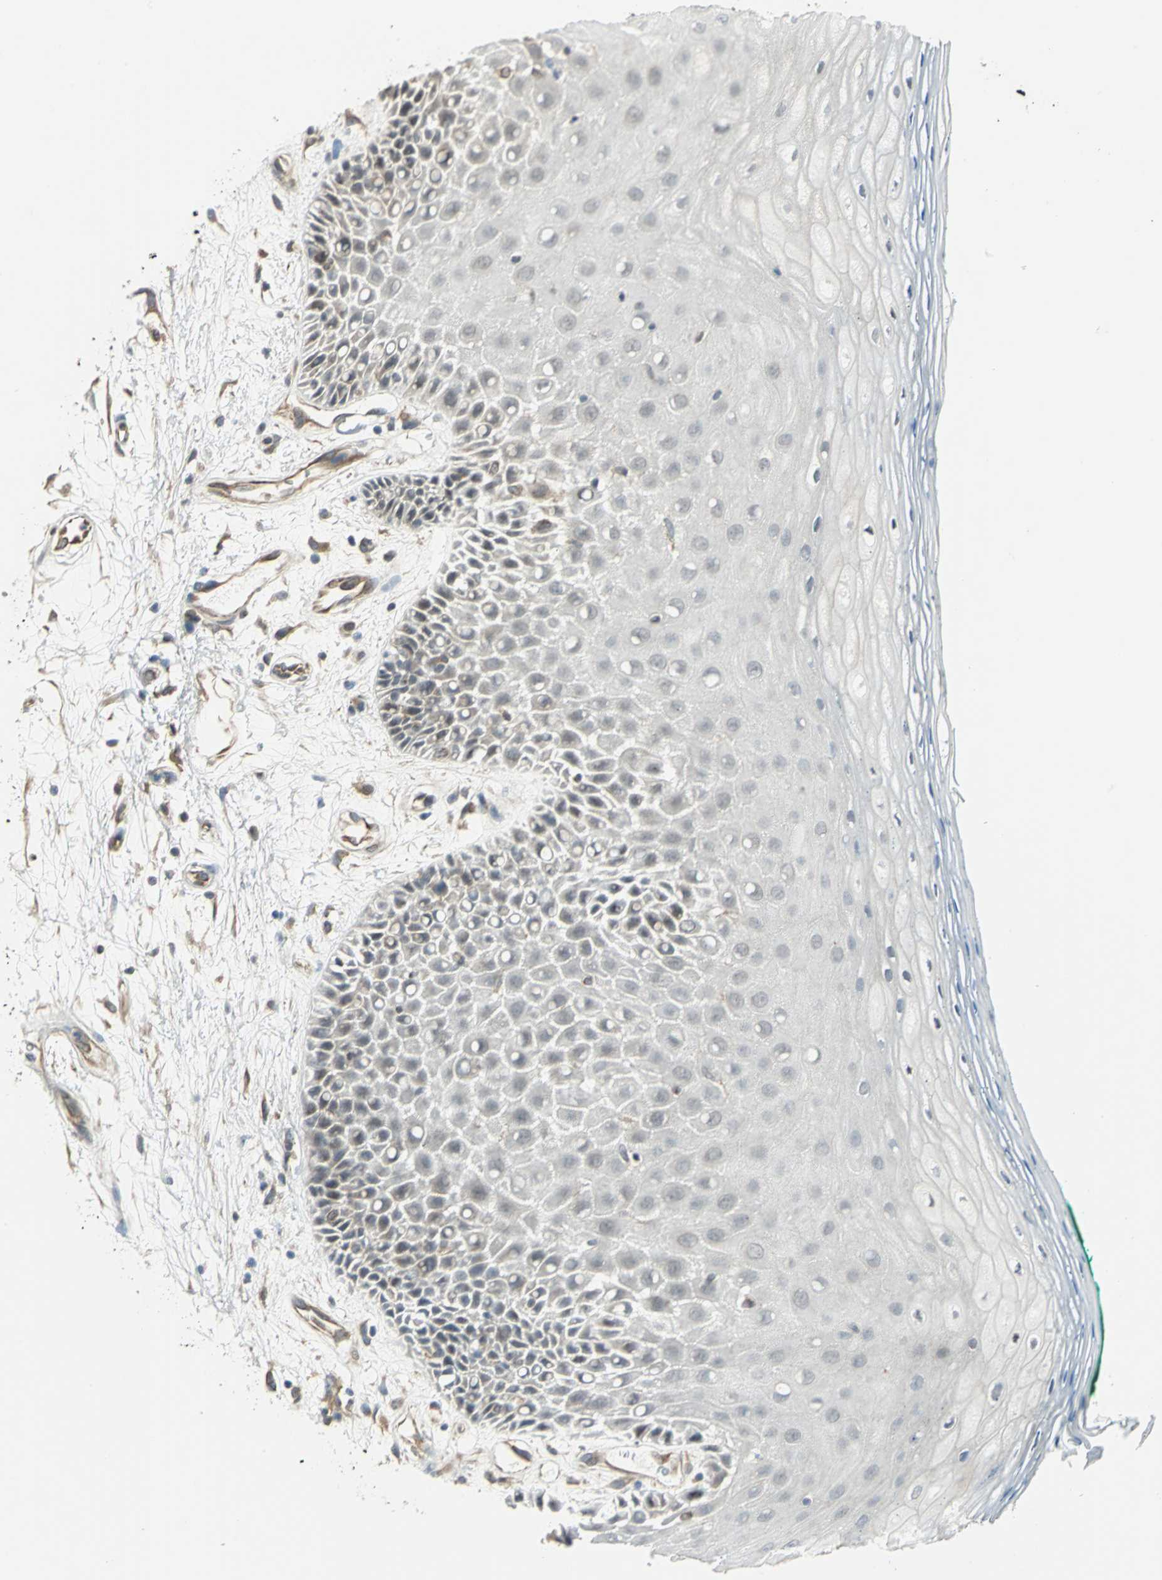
{"staining": {"intensity": "negative", "quantity": "none", "location": "none"}, "tissue": "oral mucosa", "cell_type": "Squamous epithelial cells", "image_type": "normal", "snomed": [{"axis": "morphology", "description": "Normal tissue, NOS"}, {"axis": "morphology", "description": "Squamous cell carcinoma, NOS"}, {"axis": "topography", "description": "Skeletal muscle"}, {"axis": "topography", "description": "Oral tissue"}, {"axis": "topography", "description": "Head-Neck"}], "caption": "Immunohistochemistry (IHC) histopathology image of benign oral mucosa stained for a protein (brown), which reveals no positivity in squamous epithelial cells.", "gene": "PLAGL2", "patient": {"sex": "female", "age": 84}}